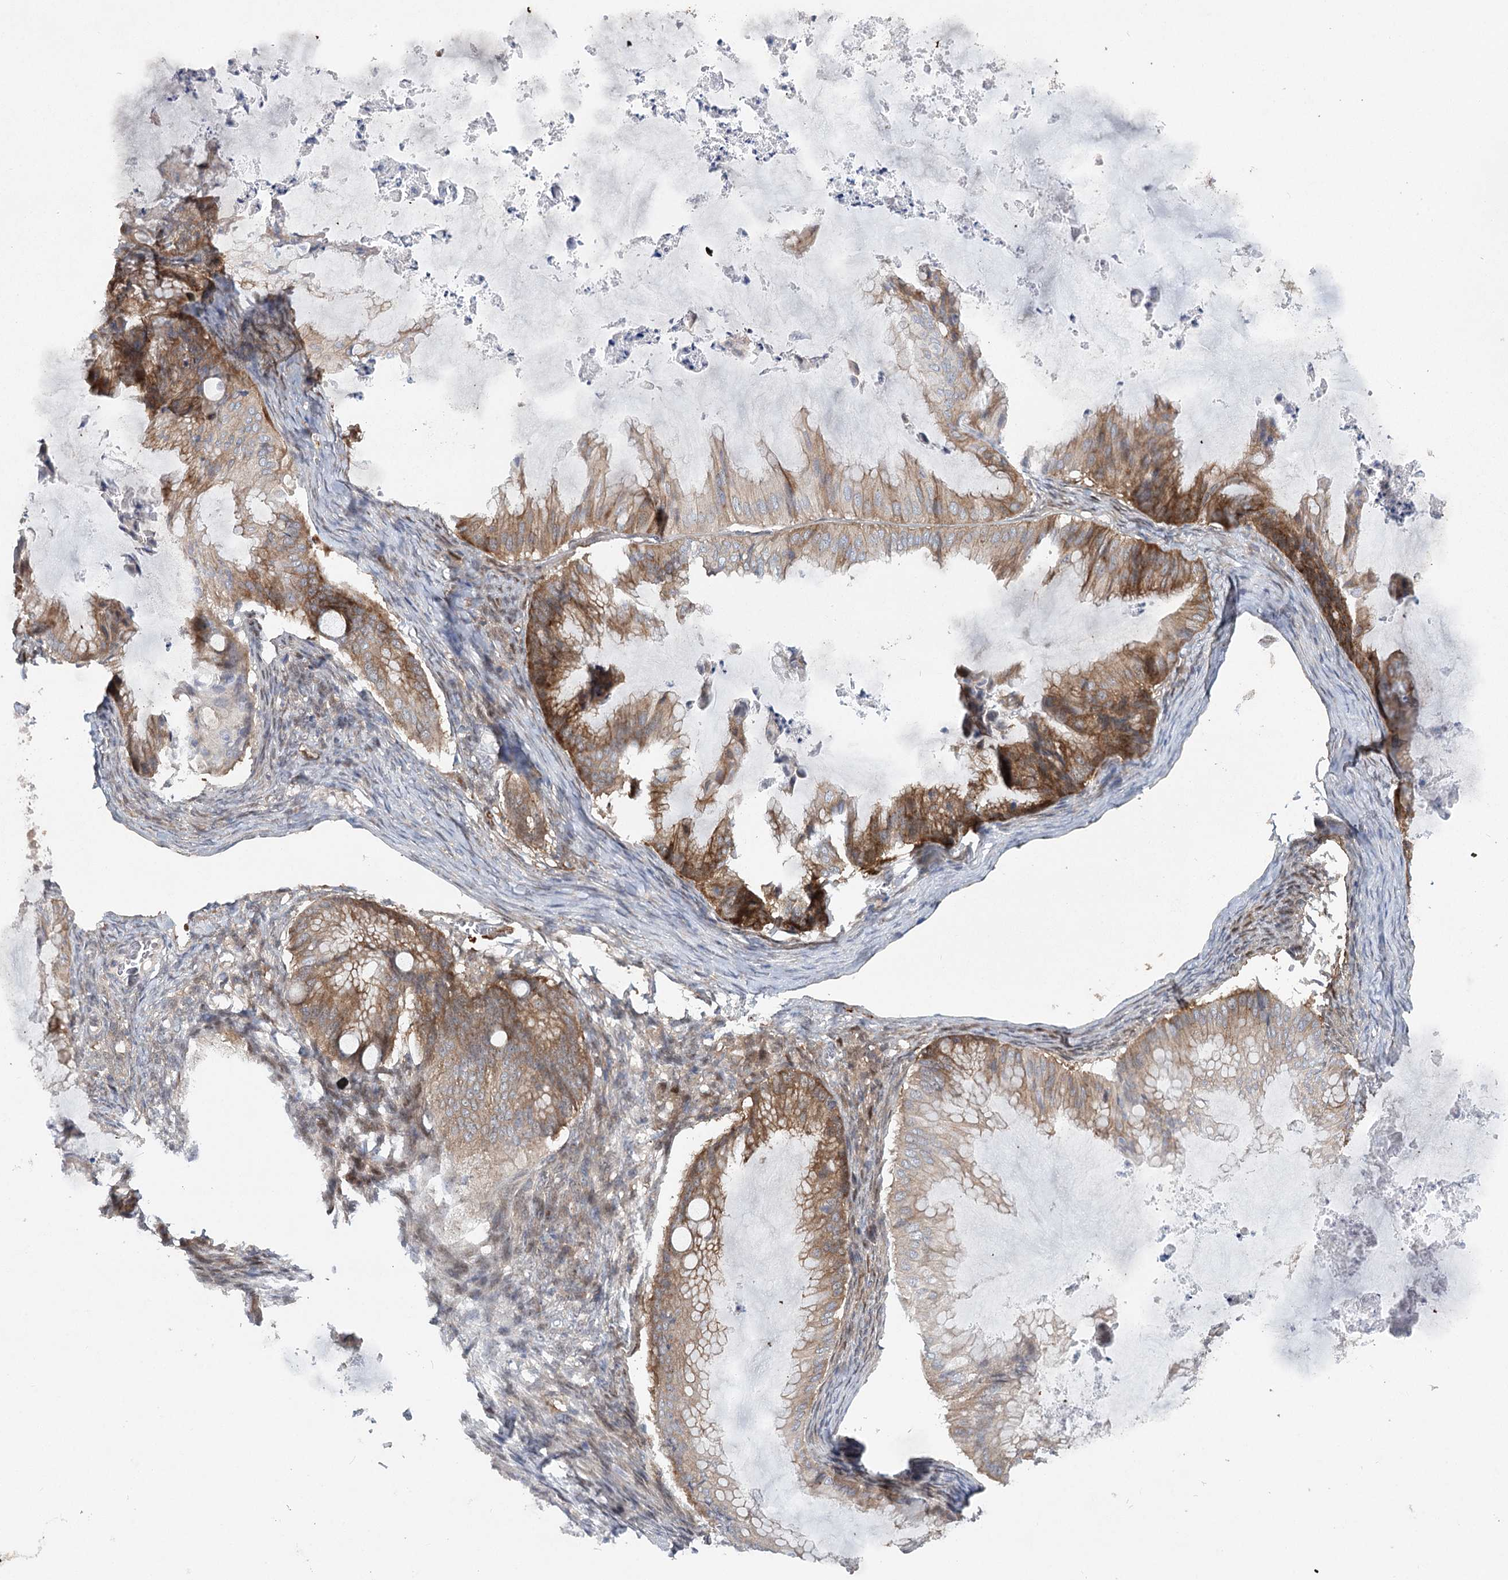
{"staining": {"intensity": "moderate", "quantity": ">75%", "location": "cytoplasmic/membranous"}, "tissue": "ovarian cancer", "cell_type": "Tumor cells", "image_type": "cancer", "snomed": [{"axis": "morphology", "description": "Cystadenocarcinoma, mucinous, NOS"}, {"axis": "topography", "description": "Ovary"}], "caption": "Tumor cells display medium levels of moderate cytoplasmic/membranous expression in about >75% of cells in human ovarian cancer.", "gene": "MAP3K13", "patient": {"sex": "female", "age": 71}}